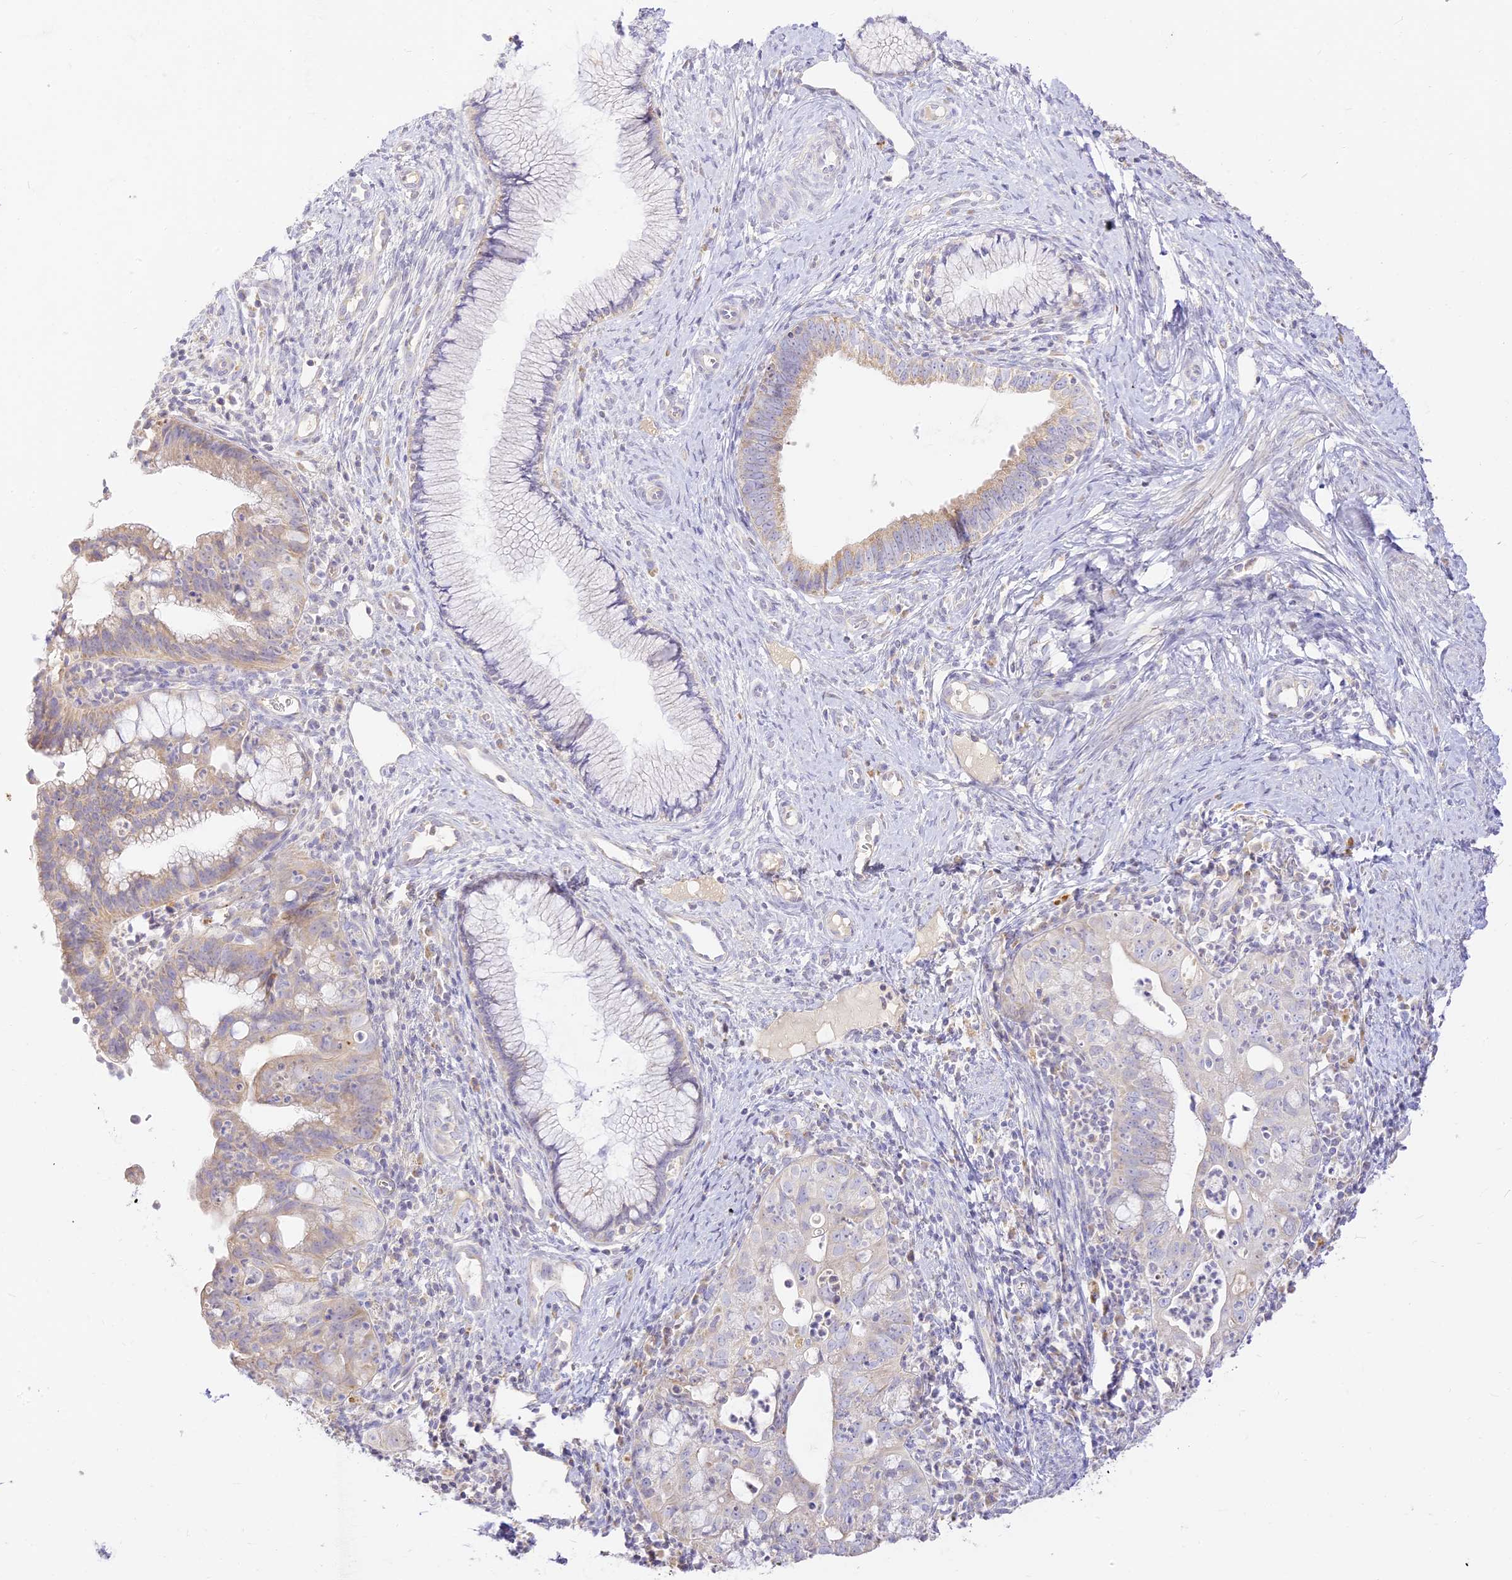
{"staining": {"intensity": "weak", "quantity": "<25%", "location": "cytoplasmic/membranous"}, "tissue": "cervical cancer", "cell_type": "Tumor cells", "image_type": "cancer", "snomed": [{"axis": "morphology", "description": "Adenocarcinoma, NOS"}, {"axis": "topography", "description": "Cervix"}], "caption": "The image exhibits no staining of tumor cells in cervical cancer (adenocarcinoma).", "gene": "LRRC15", "patient": {"sex": "female", "age": 36}}